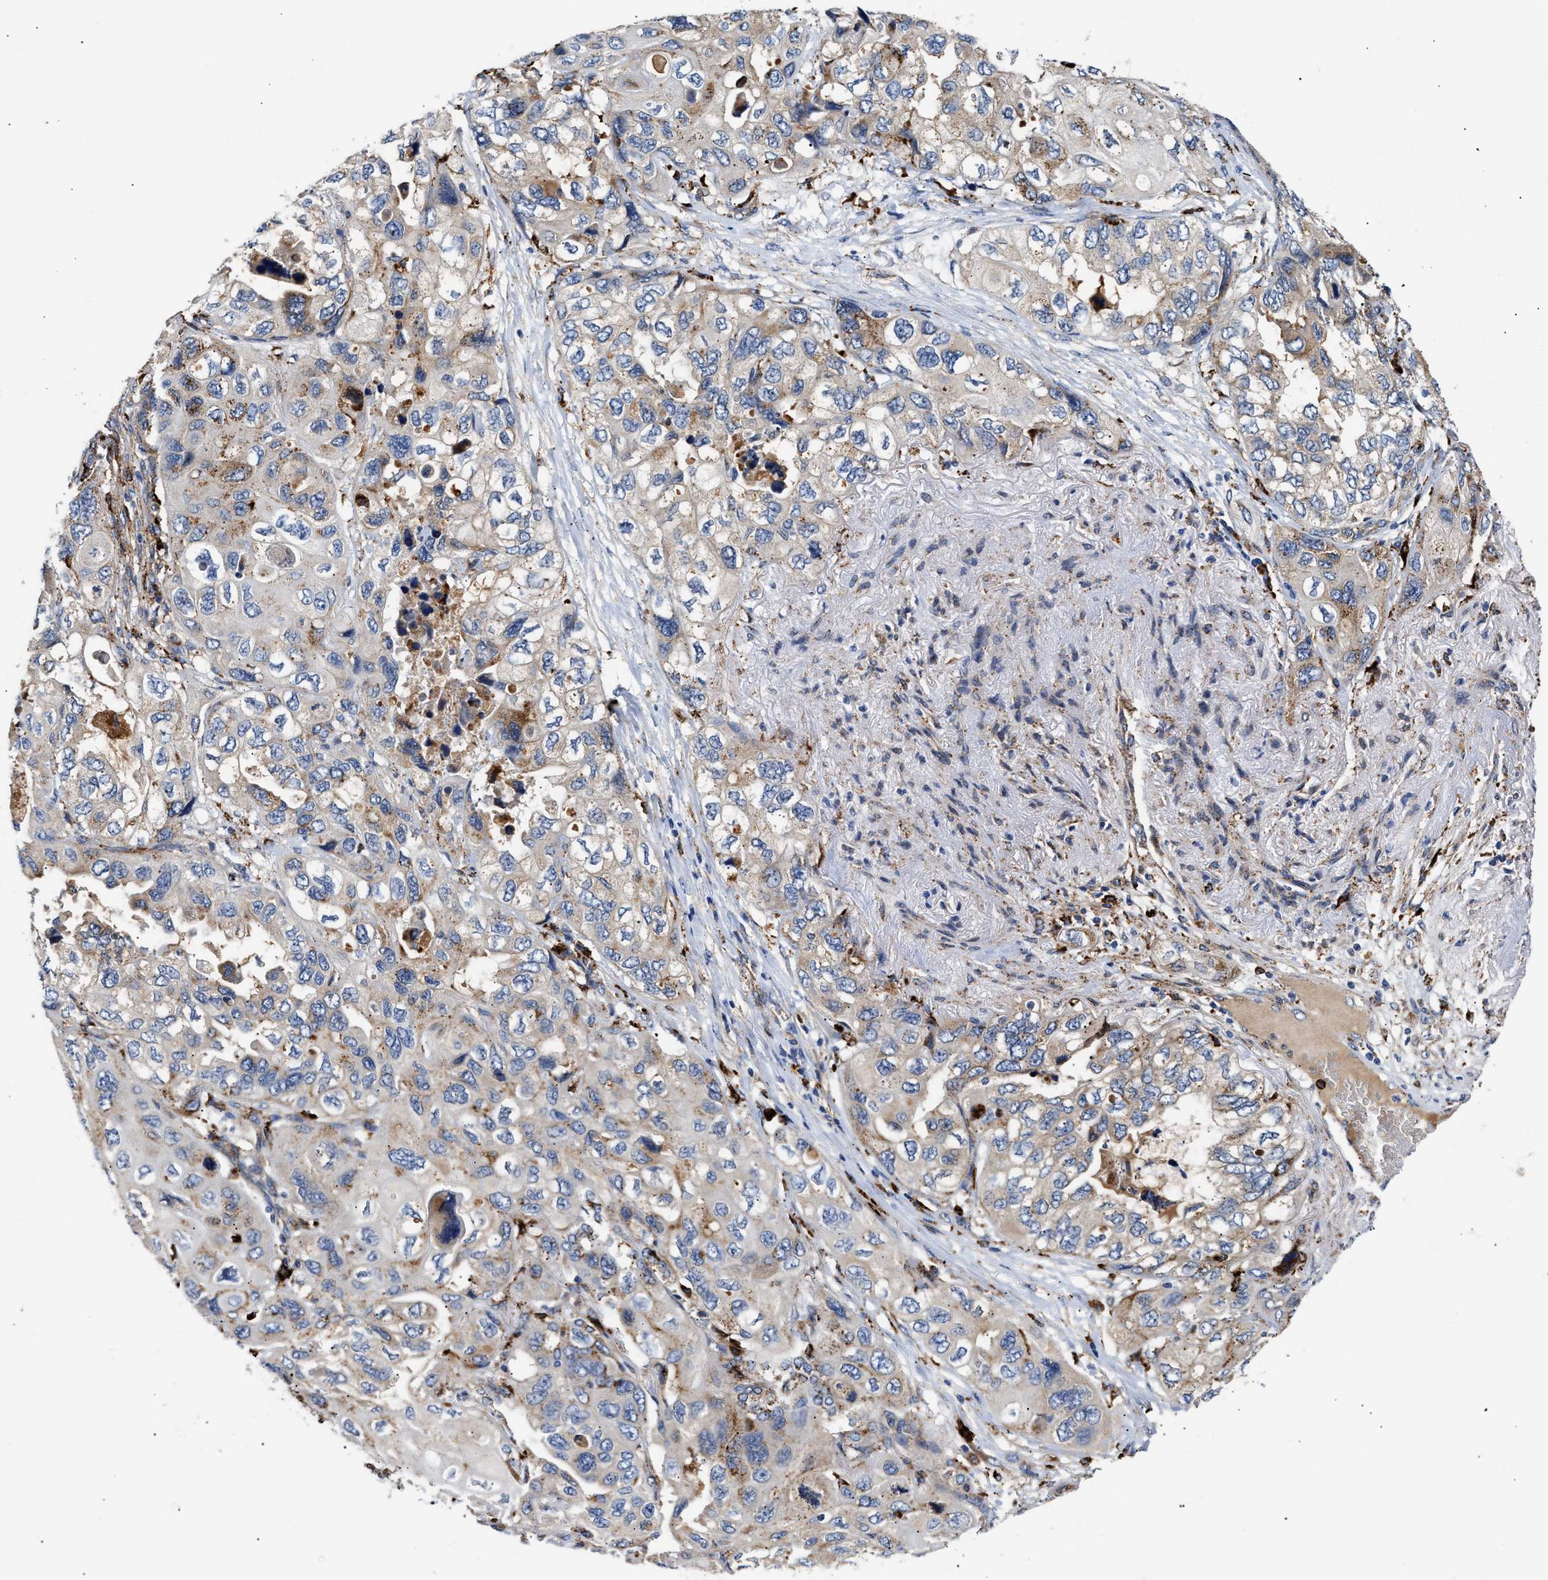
{"staining": {"intensity": "weak", "quantity": "<25%", "location": "cytoplasmic/membranous"}, "tissue": "lung cancer", "cell_type": "Tumor cells", "image_type": "cancer", "snomed": [{"axis": "morphology", "description": "Squamous cell carcinoma, NOS"}, {"axis": "topography", "description": "Lung"}], "caption": "A photomicrograph of human lung cancer is negative for staining in tumor cells.", "gene": "CCDC146", "patient": {"sex": "female", "age": 73}}